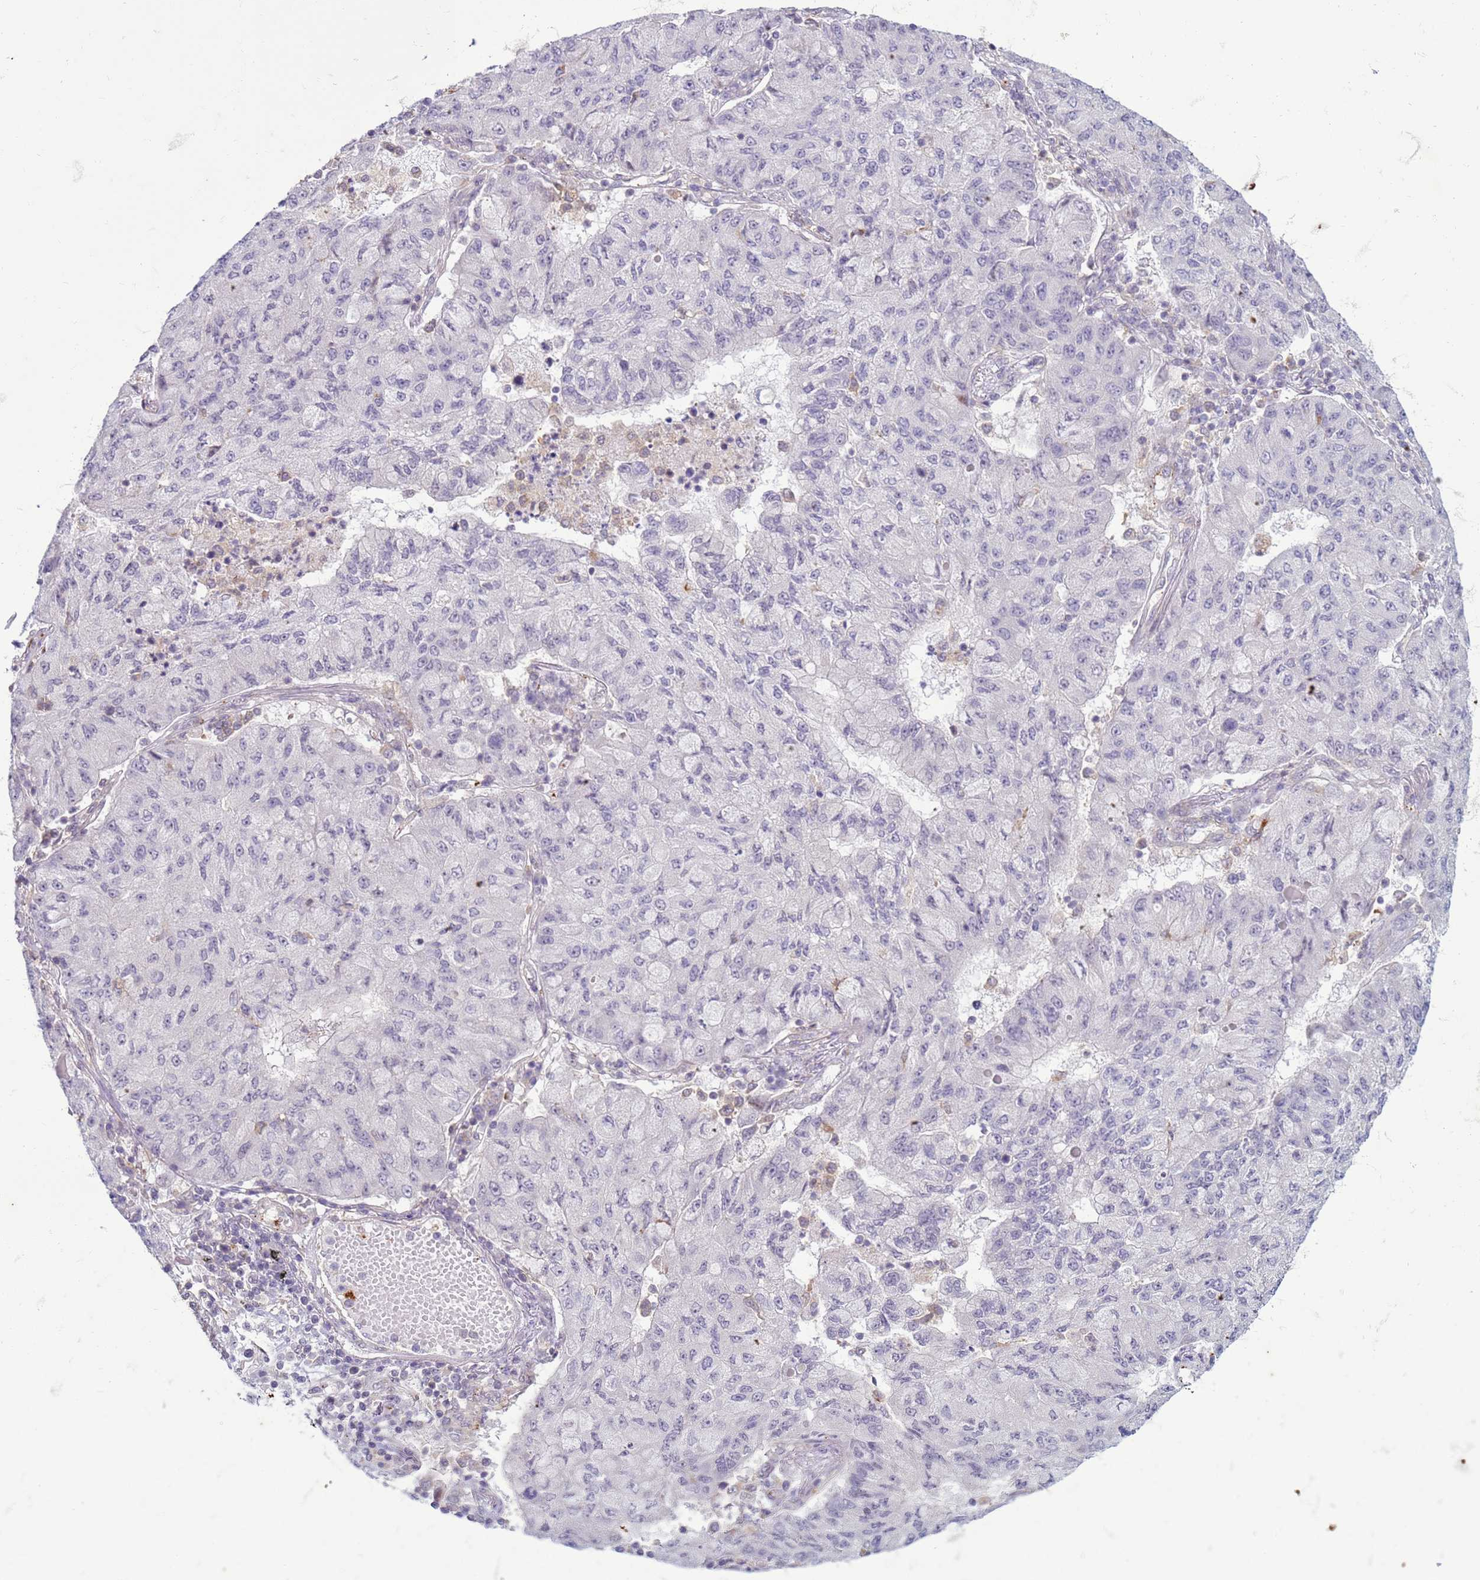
{"staining": {"intensity": "negative", "quantity": "none", "location": "none"}, "tissue": "lung cancer", "cell_type": "Tumor cells", "image_type": "cancer", "snomed": [{"axis": "morphology", "description": "Squamous cell carcinoma, NOS"}, {"axis": "topography", "description": "Lung"}], "caption": "This is an immunohistochemistry (IHC) image of squamous cell carcinoma (lung). There is no positivity in tumor cells.", "gene": "SLC15A3", "patient": {"sex": "male", "age": 74}}